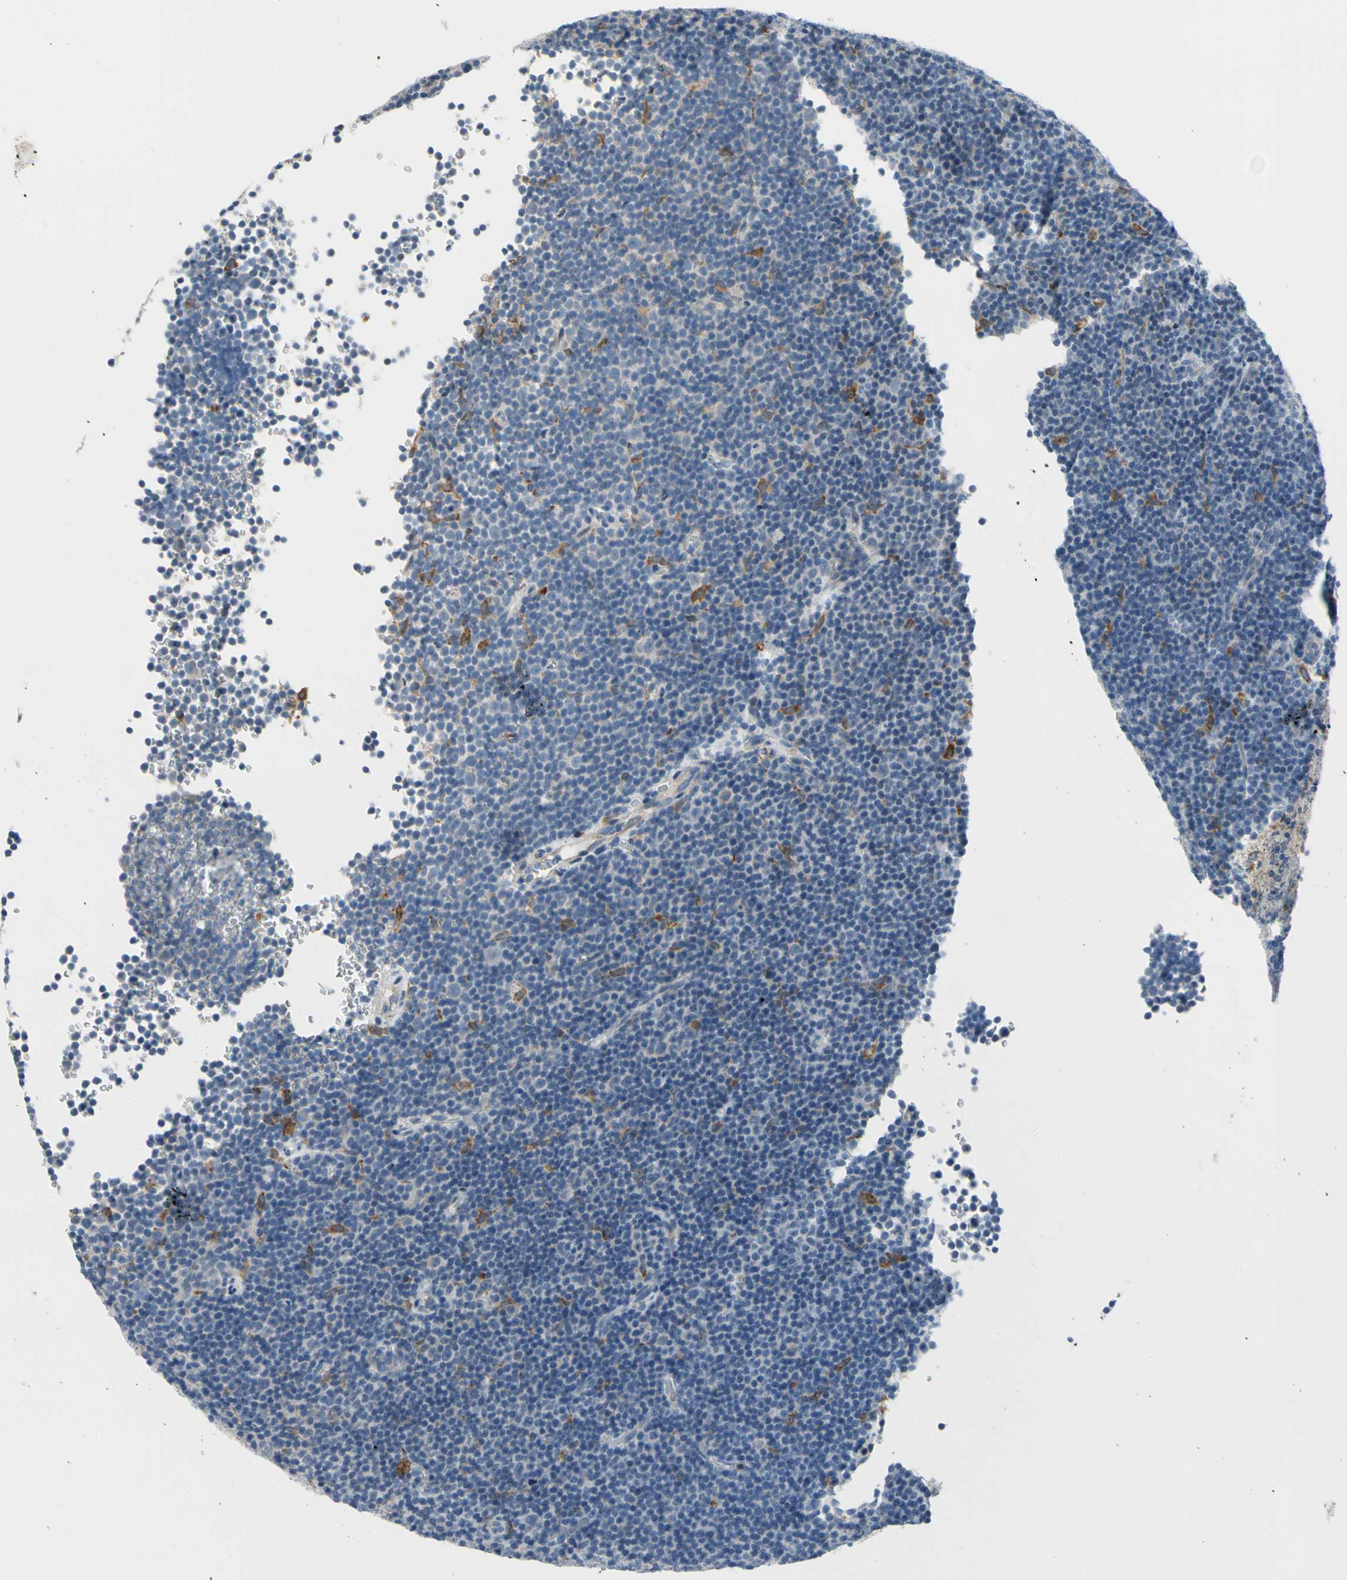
{"staining": {"intensity": "negative", "quantity": "none", "location": "none"}, "tissue": "lymphoma", "cell_type": "Tumor cells", "image_type": "cancer", "snomed": [{"axis": "morphology", "description": "Malignant lymphoma, non-Hodgkin's type, Low grade"}, {"axis": "topography", "description": "Lymph node"}], "caption": "Lymphoma stained for a protein using IHC displays no positivity tumor cells.", "gene": "LRPAP1", "patient": {"sex": "female", "age": 67}}